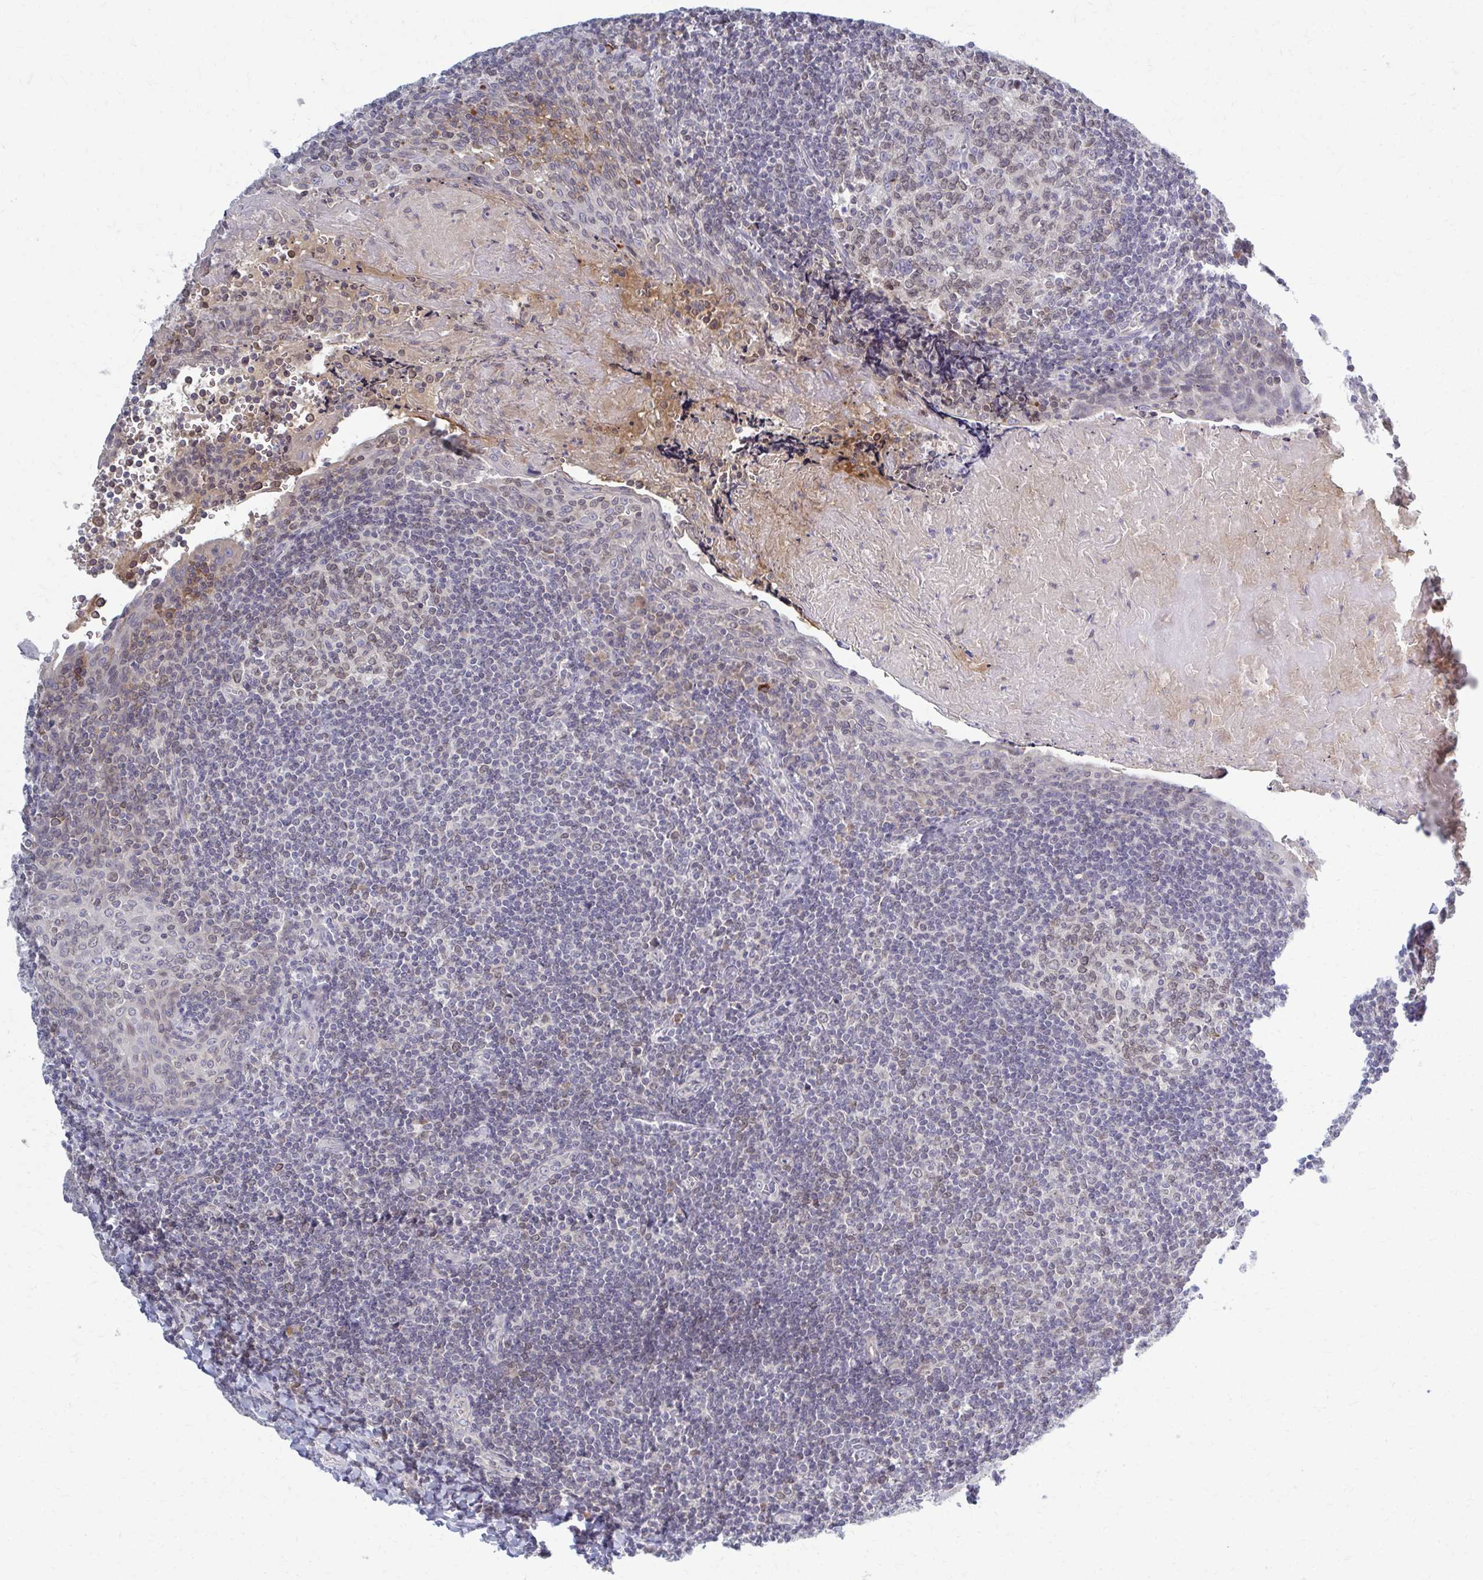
{"staining": {"intensity": "weak", "quantity": "<25%", "location": "nuclear"}, "tissue": "tonsil", "cell_type": "Germinal center cells", "image_type": "normal", "snomed": [{"axis": "morphology", "description": "Normal tissue, NOS"}, {"axis": "morphology", "description": "Inflammation, NOS"}, {"axis": "topography", "description": "Tonsil"}], "caption": "Immunohistochemistry micrograph of benign tonsil stained for a protein (brown), which demonstrates no expression in germinal center cells.", "gene": "MCRIP2", "patient": {"sex": "female", "age": 31}}